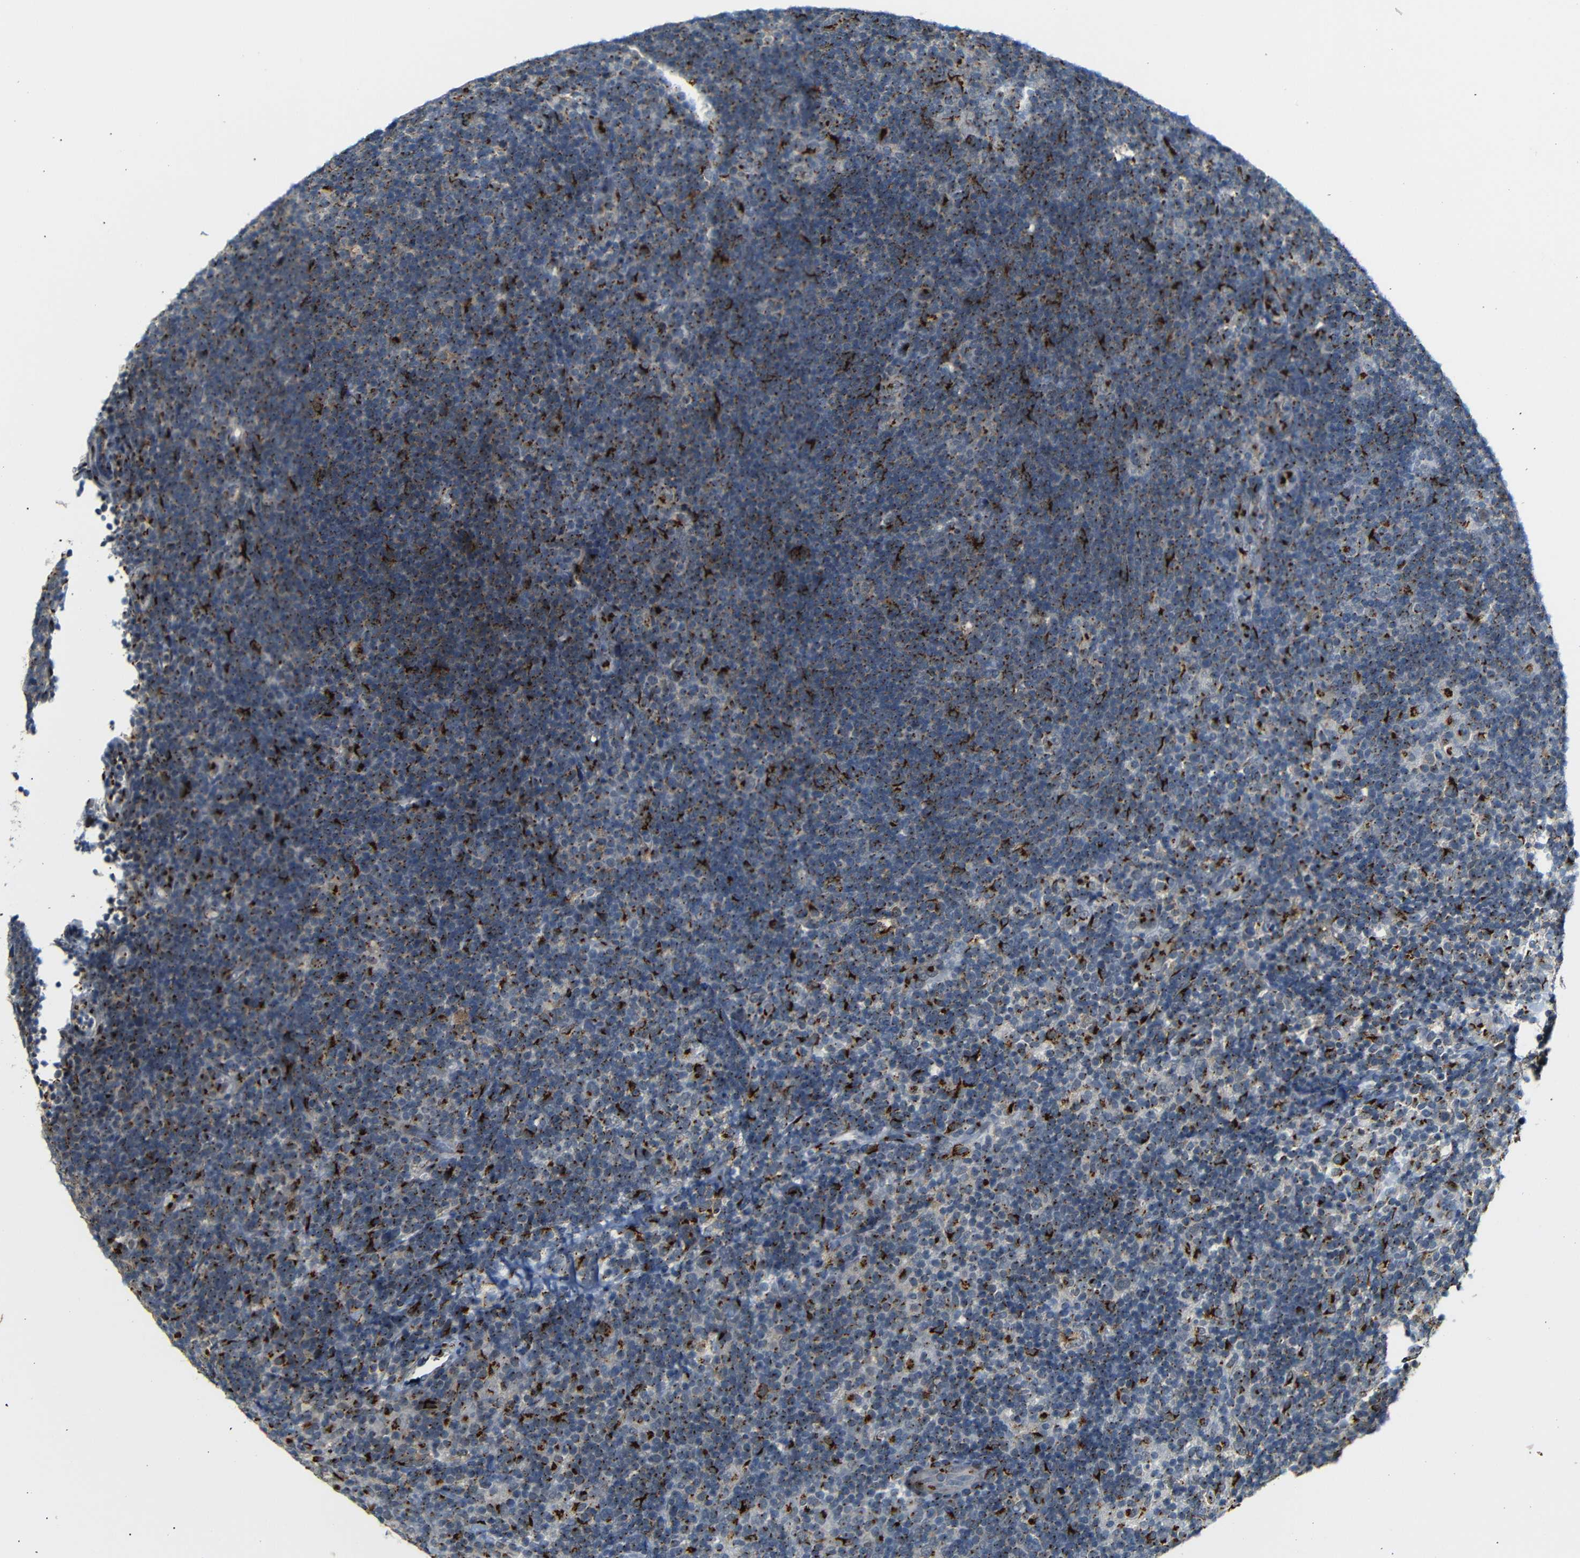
{"staining": {"intensity": "strong", "quantity": "25%-75%", "location": "cytoplasmic/membranous"}, "tissue": "lymphoma", "cell_type": "Tumor cells", "image_type": "cancer", "snomed": [{"axis": "morphology", "description": "Hodgkin's disease, NOS"}, {"axis": "topography", "description": "Lymph node"}], "caption": "Hodgkin's disease stained with immunohistochemistry (IHC) demonstrates strong cytoplasmic/membranous expression in about 25%-75% of tumor cells. The staining was performed using DAB (3,3'-diaminobenzidine) to visualize the protein expression in brown, while the nuclei were stained in blue with hematoxylin (Magnification: 20x).", "gene": "TGOLN2", "patient": {"sex": "female", "age": 57}}